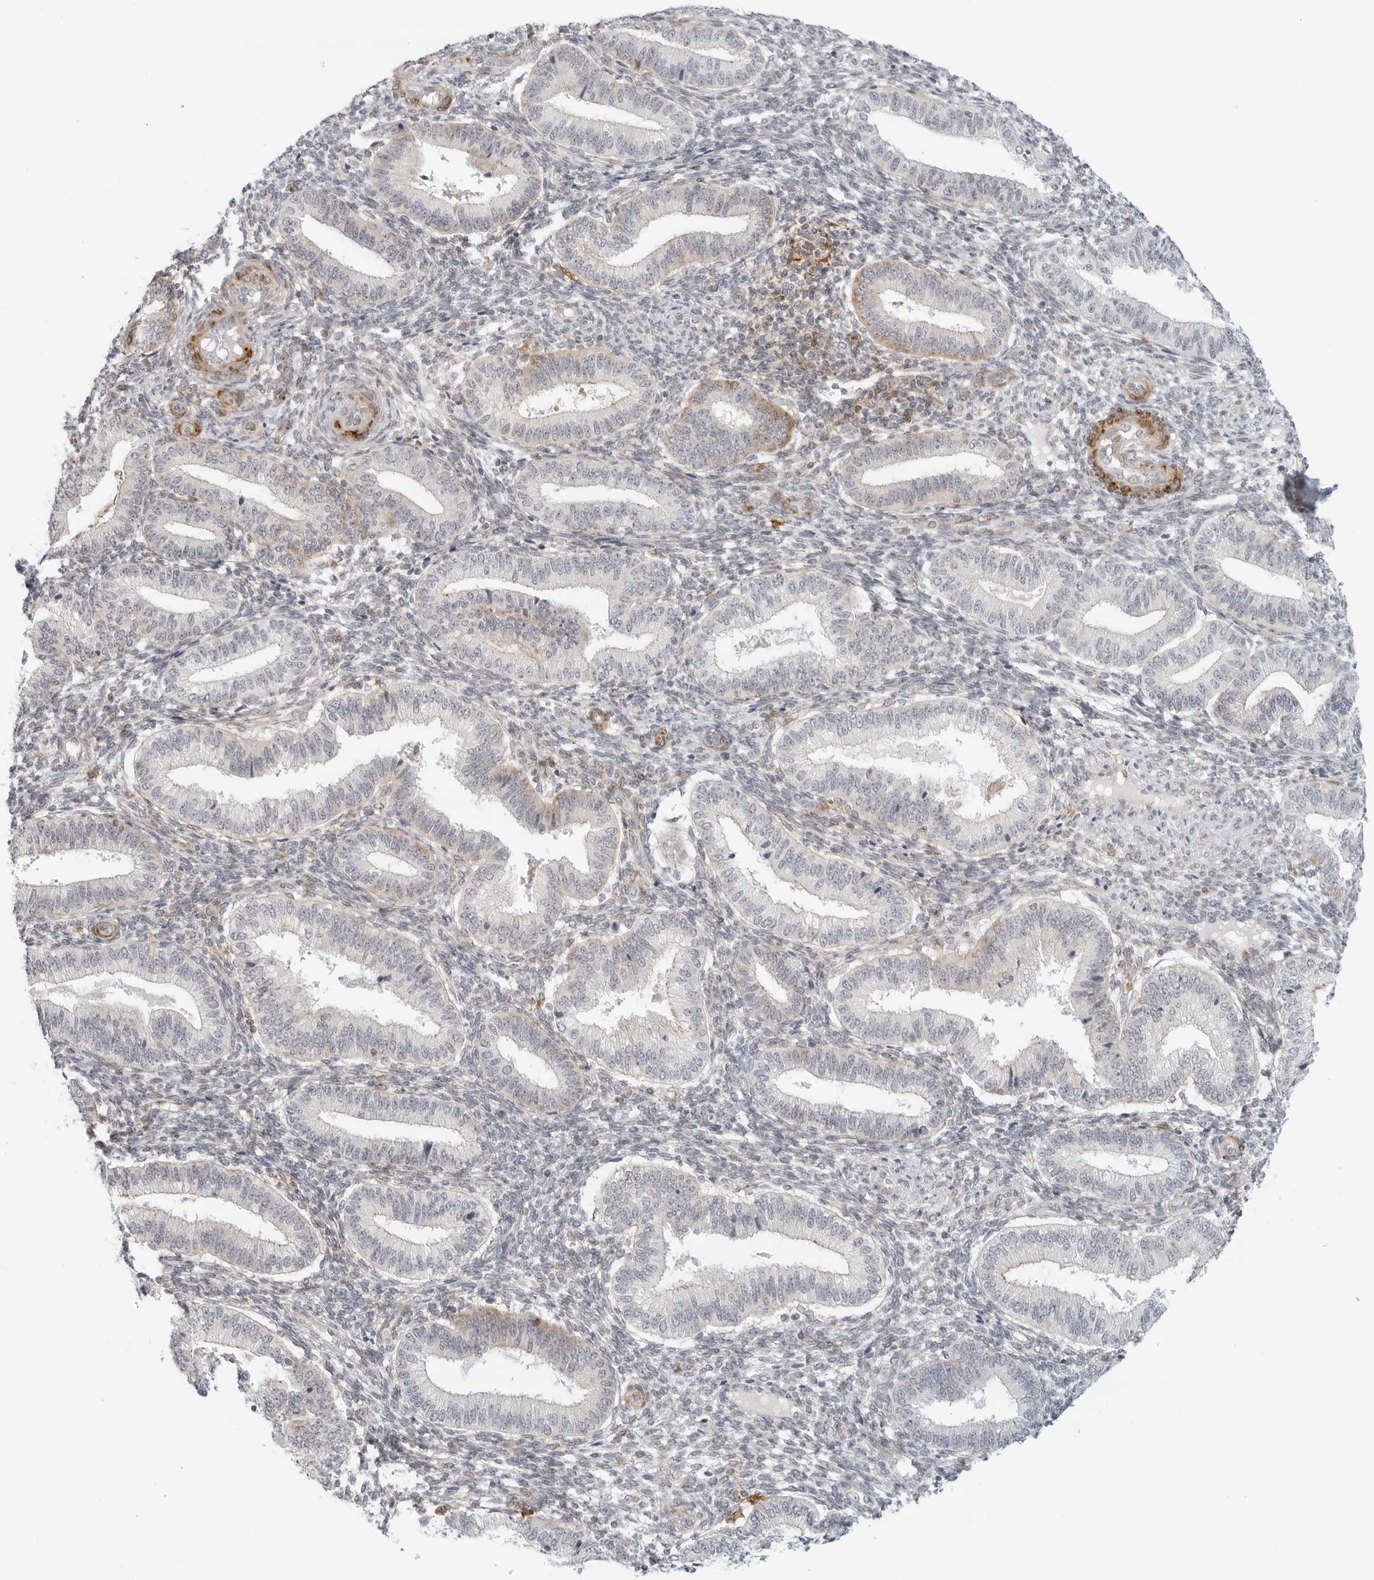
{"staining": {"intensity": "weak", "quantity": "<25%", "location": "cytoplasmic/membranous"}, "tissue": "endometrium", "cell_type": "Cells in endometrial stroma", "image_type": "normal", "snomed": [{"axis": "morphology", "description": "Normal tissue, NOS"}, {"axis": "topography", "description": "Endometrium"}], "caption": "There is no significant positivity in cells in endometrial stroma of endometrium.", "gene": "C1QTNF1", "patient": {"sex": "female", "age": 39}}